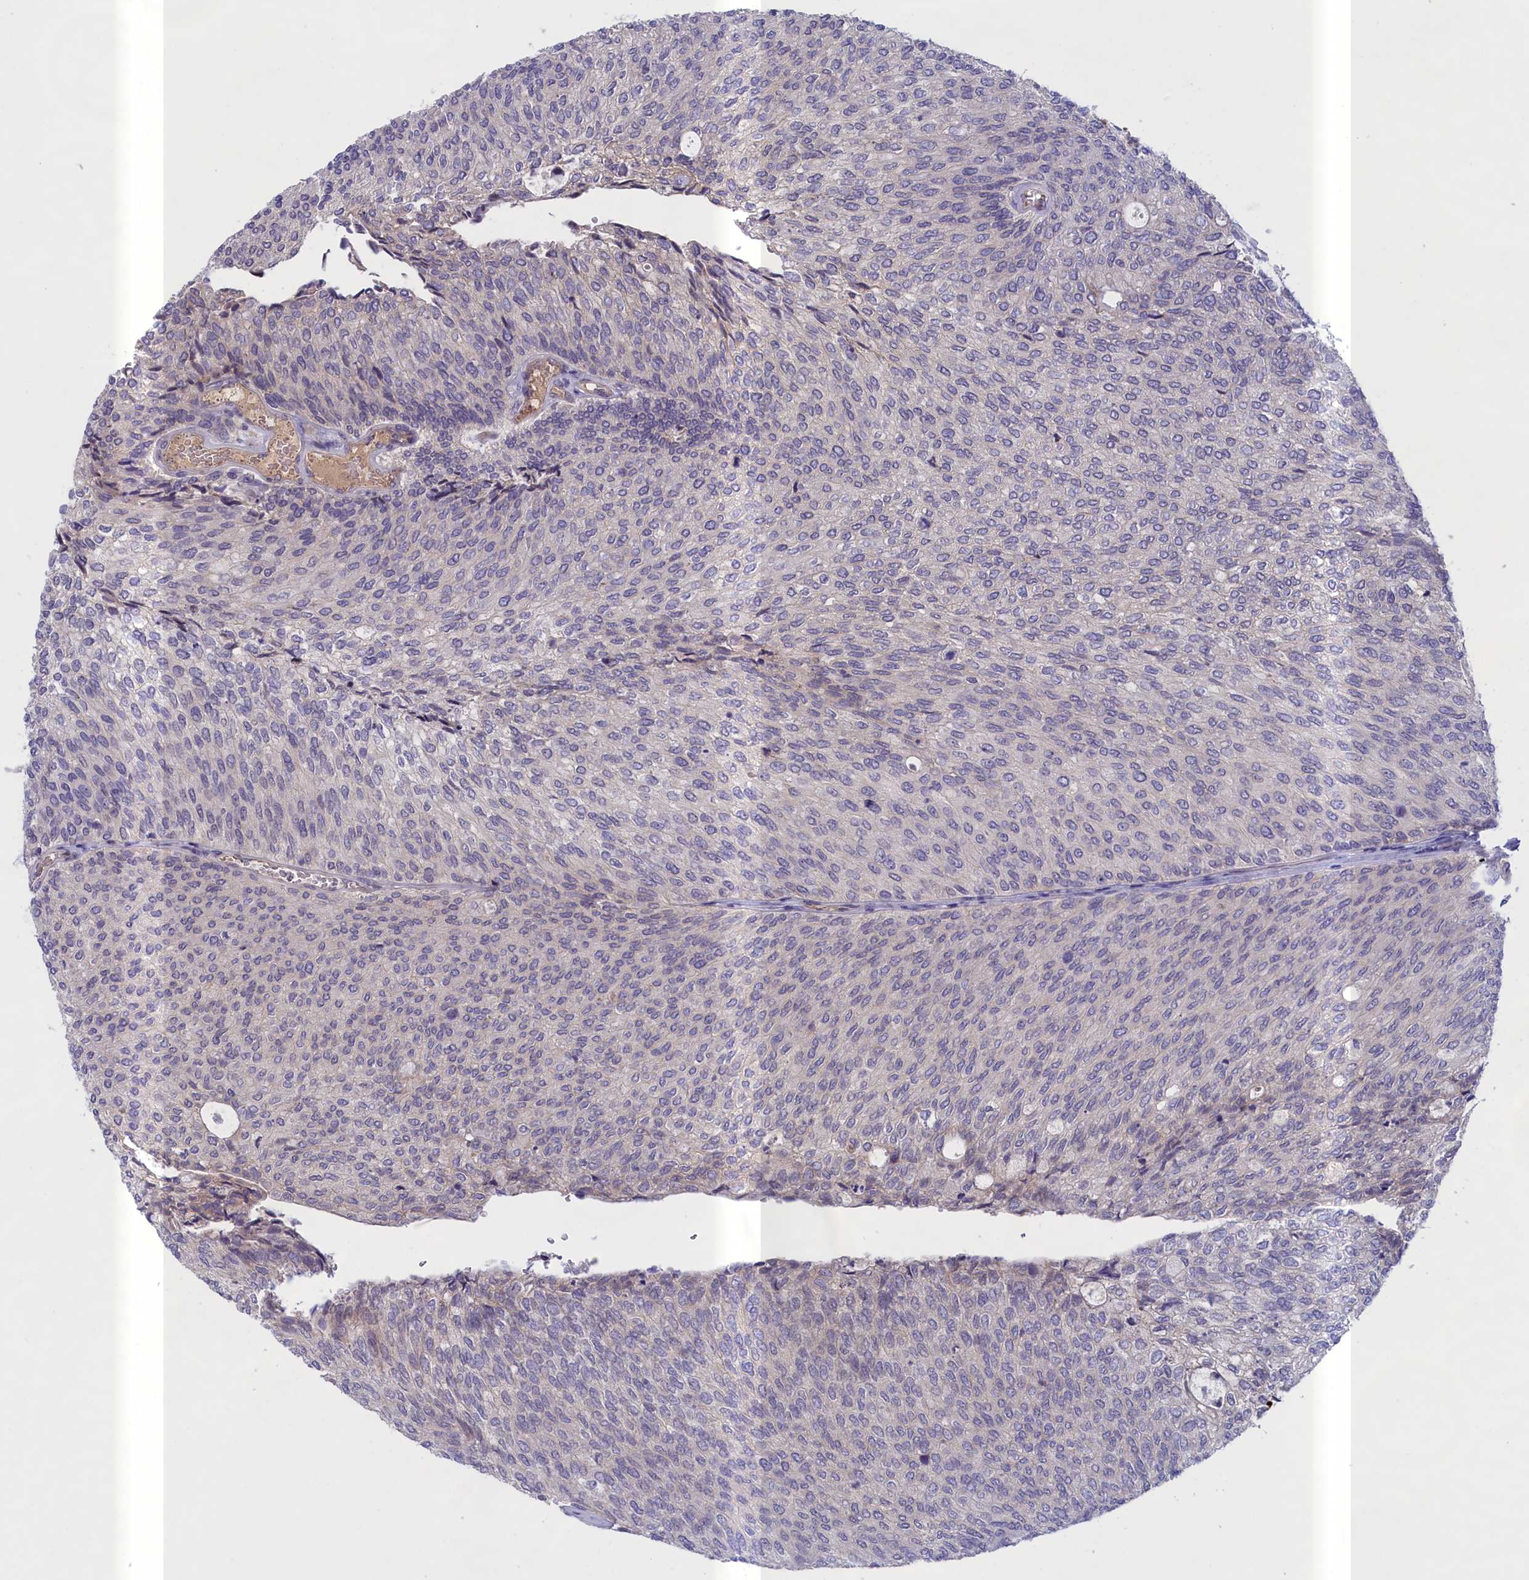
{"staining": {"intensity": "negative", "quantity": "none", "location": "none"}, "tissue": "urothelial cancer", "cell_type": "Tumor cells", "image_type": "cancer", "snomed": [{"axis": "morphology", "description": "Urothelial carcinoma, Low grade"}, {"axis": "topography", "description": "Urinary bladder"}], "caption": "This is an immunohistochemistry (IHC) photomicrograph of human urothelial cancer. There is no expression in tumor cells.", "gene": "IGFALS", "patient": {"sex": "female", "age": 79}}